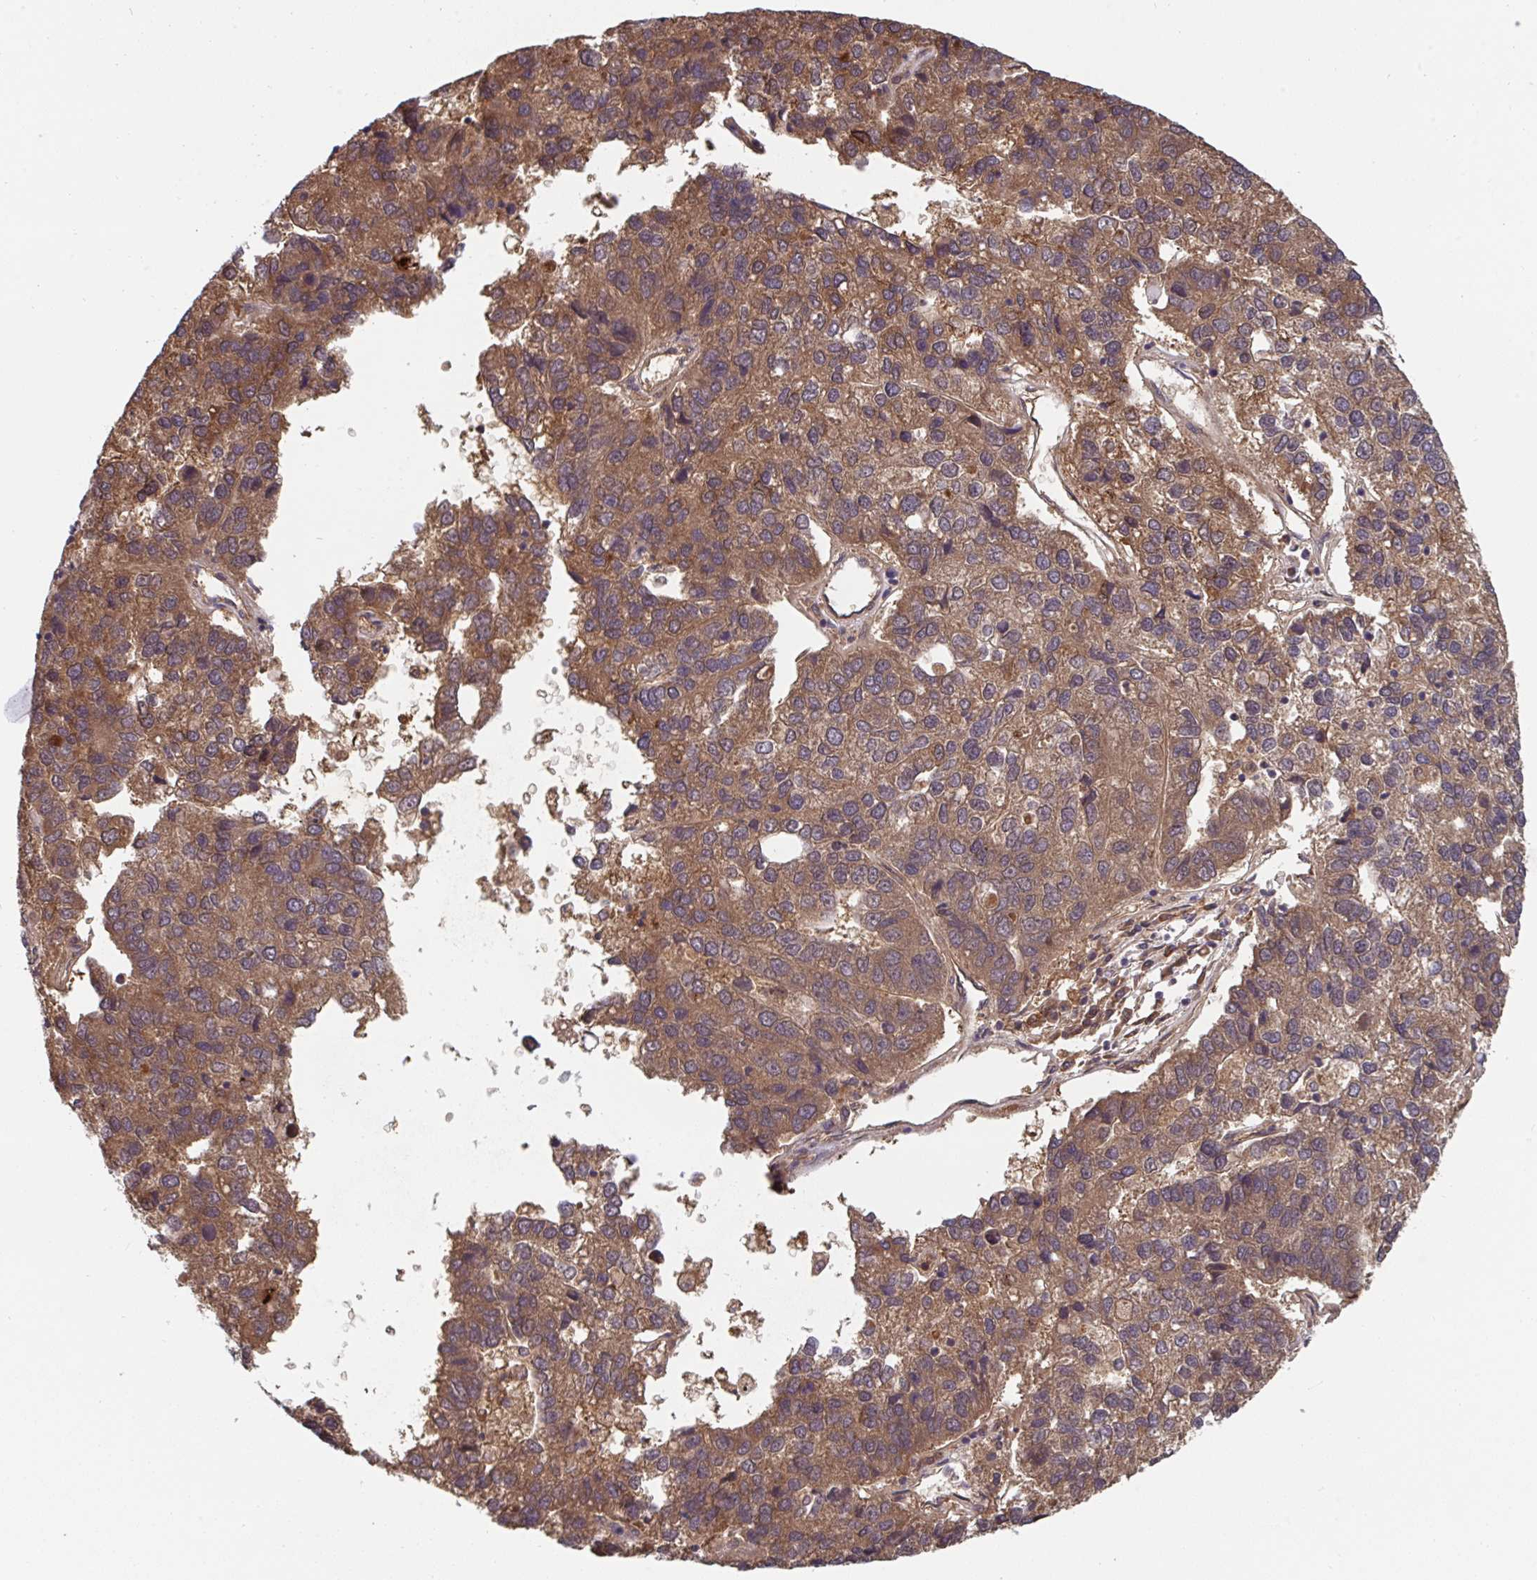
{"staining": {"intensity": "moderate", "quantity": ">75%", "location": "cytoplasmic/membranous"}, "tissue": "pancreatic cancer", "cell_type": "Tumor cells", "image_type": "cancer", "snomed": [{"axis": "morphology", "description": "Adenocarcinoma, NOS"}, {"axis": "topography", "description": "Pancreas"}], "caption": "Immunohistochemistry (IHC) staining of pancreatic adenocarcinoma, which displays medium levels of moderate cytoplasmic/membranous positivity in approximately >75% of tumor cells indicating moderate cytoplasmic/membranous protein positivity. The staining was performed using DAB (3,3'-diaminobenzidine) (brown) for protein detection and nuclei were counterstained in hematoxylin (blue).", "gene": "TIGAR", "patient": {"sex": "female", "age": 61}}